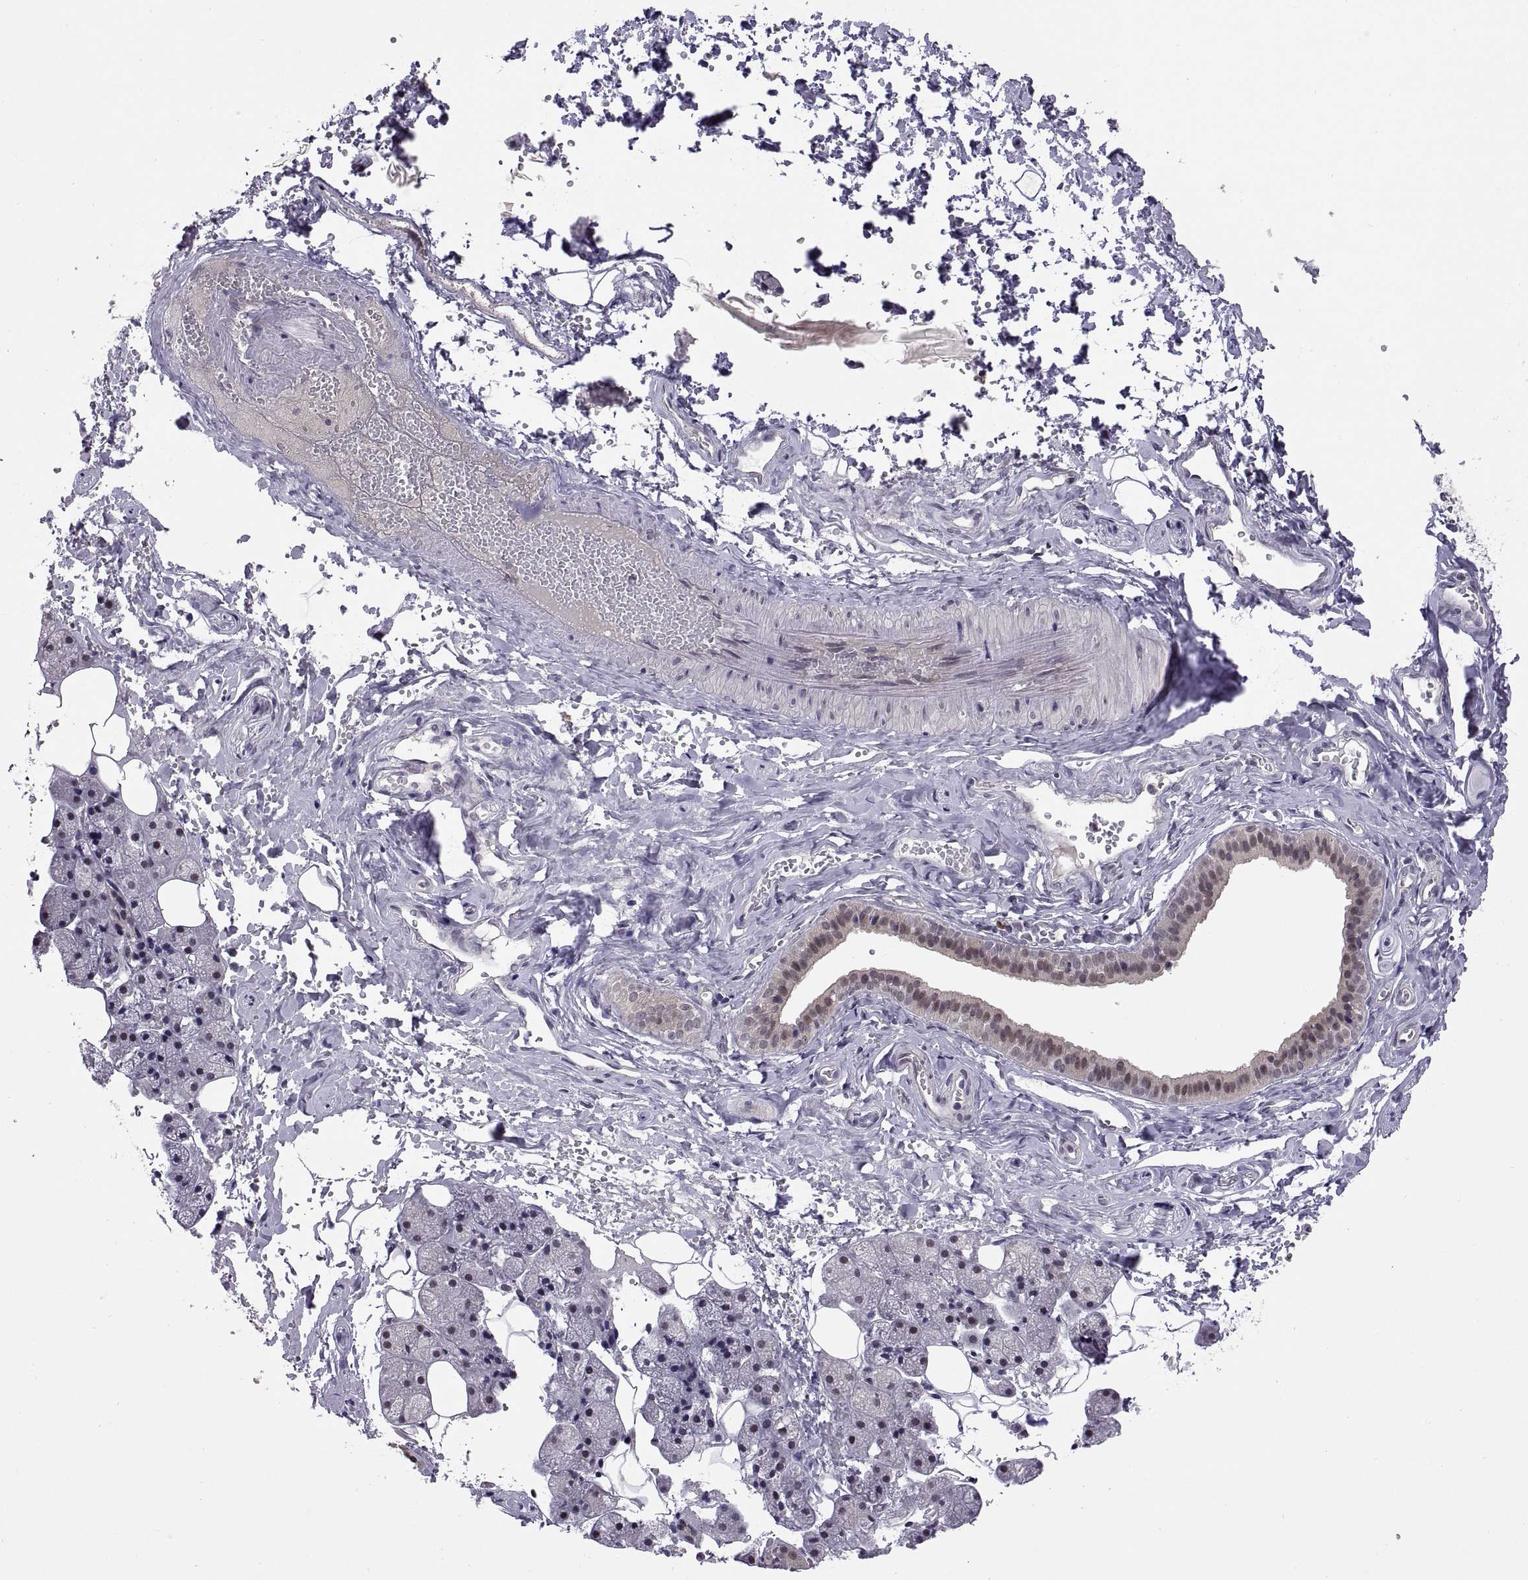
{"staining": {"intensity": "weak", "quantity": "<25%", "location": "nuclear"}, "tissue": "salivary gland", "cell_type": "Glandular cells", "image_type": "normal", "snomed": [{"axis": "morphology", "description": "Normal tissue, NOS"}, {"axis": "topography", "description": "Salivary gland"}], "caption": "Immunohistochemical staining of unremarkable human salivary gland demonstrates no significant staining in glandular cells. (DAB immunohistochemistry (IHC), high magnification).", "gene": "CHFR", "patient": {"sex": "male", "age": 38}}